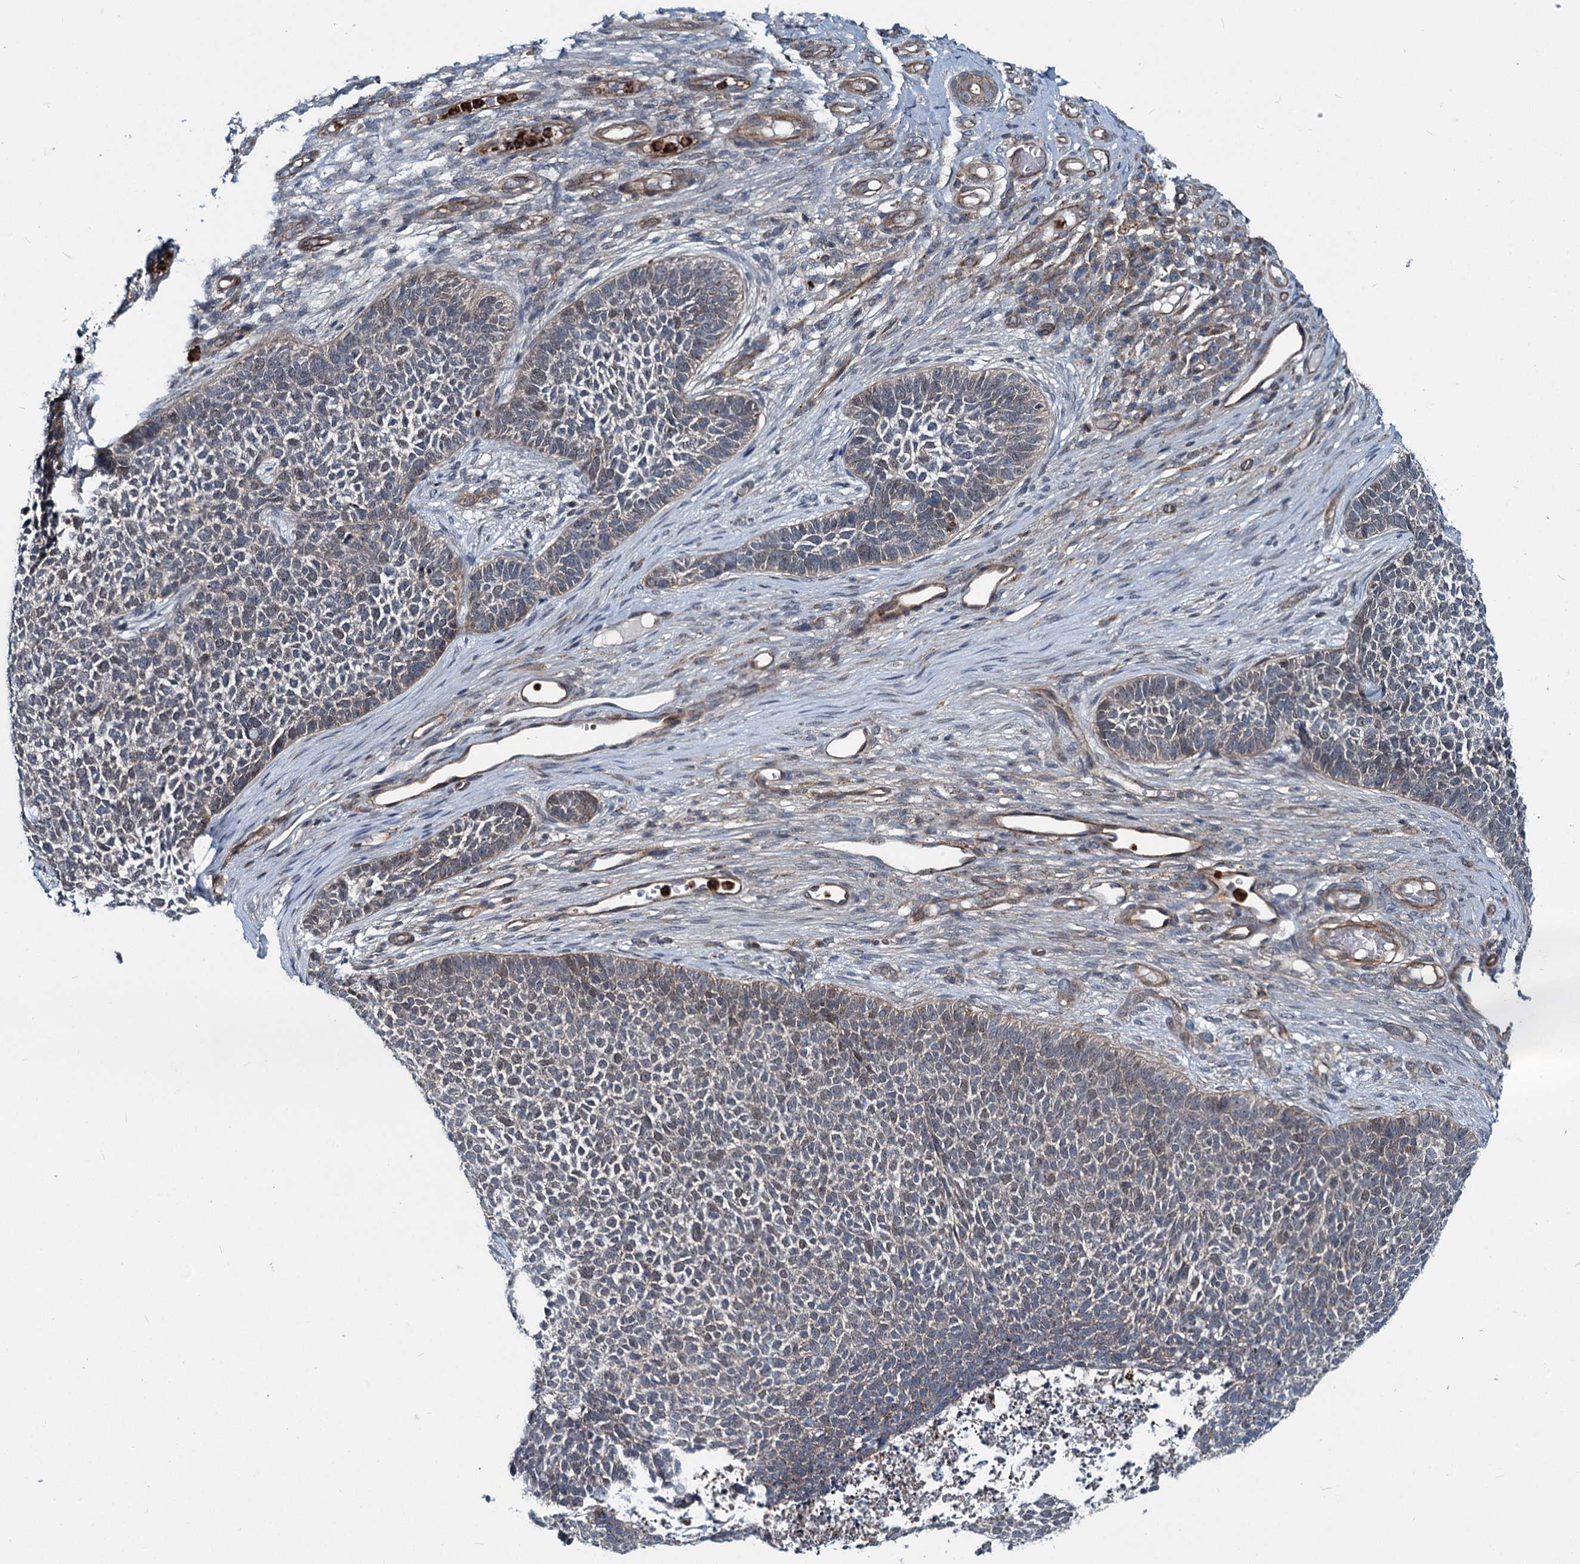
{"staining": {"intensity": "weak", "quantity": "<25%", "location": "cytoplasmic/membranous"}, "tissue": "skin cancer", "cell_type": "Tumor cells", "image_type": "cancer", "snomed": [{"axis": "morphology", "description": "Basal cell carcinoma"}, {"axis": "topography", "description": "Skin"}], "caption": "High power microscopy photomicrograph of an immunohistochemistry (IHC) histopathology image of skin basal cell carcinoma, revealing no significant staining in tumor cells.", "gene": "ADCY2", "patient": {"sex": "female", "age": 84}}